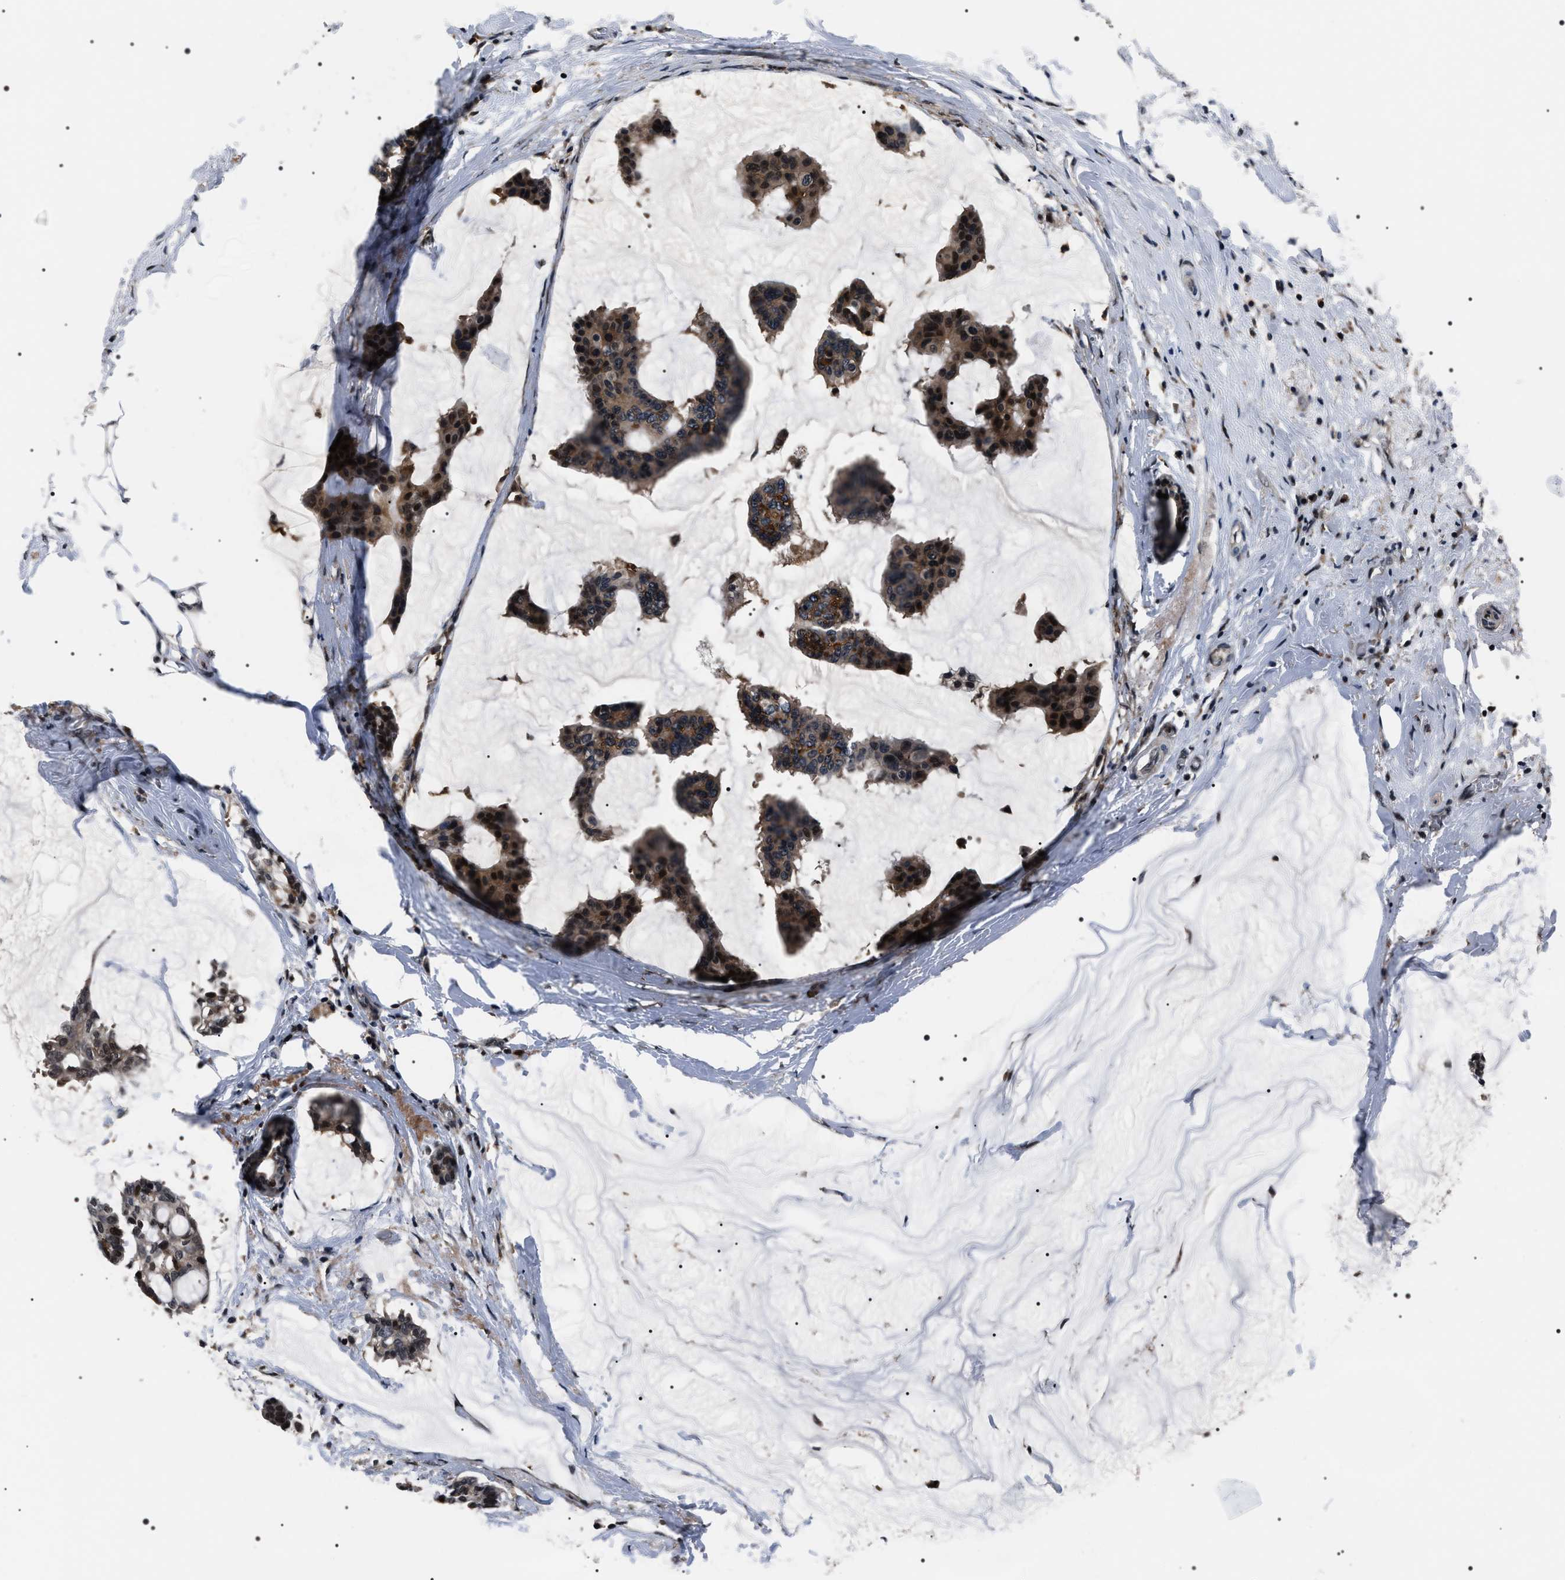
{"staining": {"intensity": "strong", "quantity": ">75%", "location": "cytoplasmic/membranous,nuclear"}, "tissue": "breast cancer", "cell_type": "Tumor cells", "image_type": "cancer", "snomed": [{"axis": "morphology", "description": "Duct carcinoma"}, {"axis": "topography", "description": "Breast"}], "caption": "Strong cytoplasmic/membranous and nuclear expression is identified in approximately >75% of tumor cells in breast cancer. (brown staining indicates protein expression, while blue staining denotes nuclei).", "gene": "SIPA1", "patient": {"sex": "female", "age": 93}}